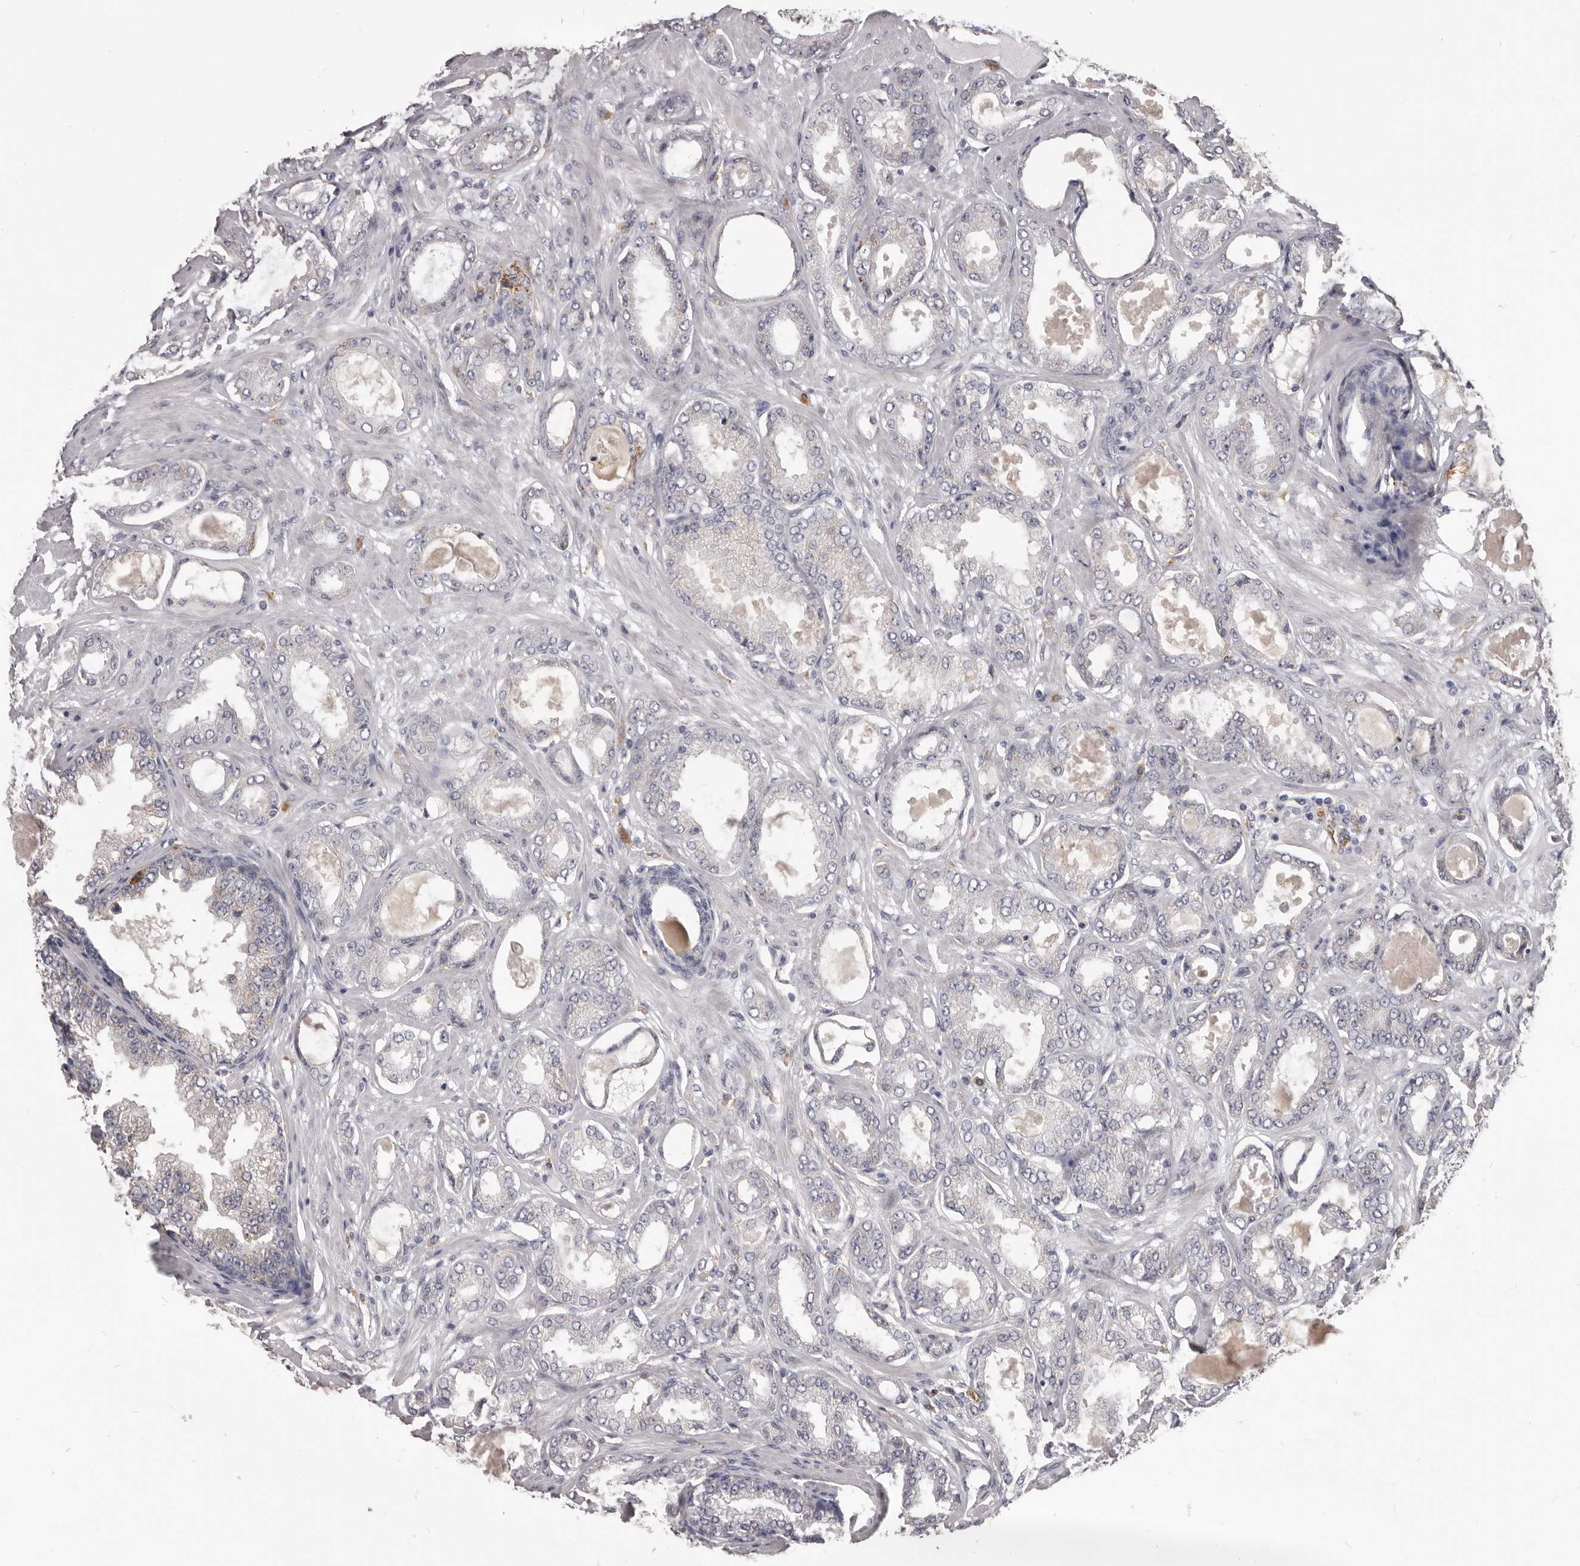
{"staining": {"intensity": "negative", "quantity": "none", "location": "none"}, "tissue": "prostate cancer", "cell_type": "Tumor cells", "image_type": "cancer", "snomed": [{"axis": "morphology", "description": "Adenocarcinoma, Low grade"}, {"axis": "topography", "description": "Prostate"}], "caption": "Tumor cells show no significant expression in prostate cancer. Brightfield microscopy of immunohistochemistry stained with DAB (brown) and hematoxylin (blue), captured at high magnification.", "gene": "PI4K2A", "patient": {"sex": "male", "age": 63}}